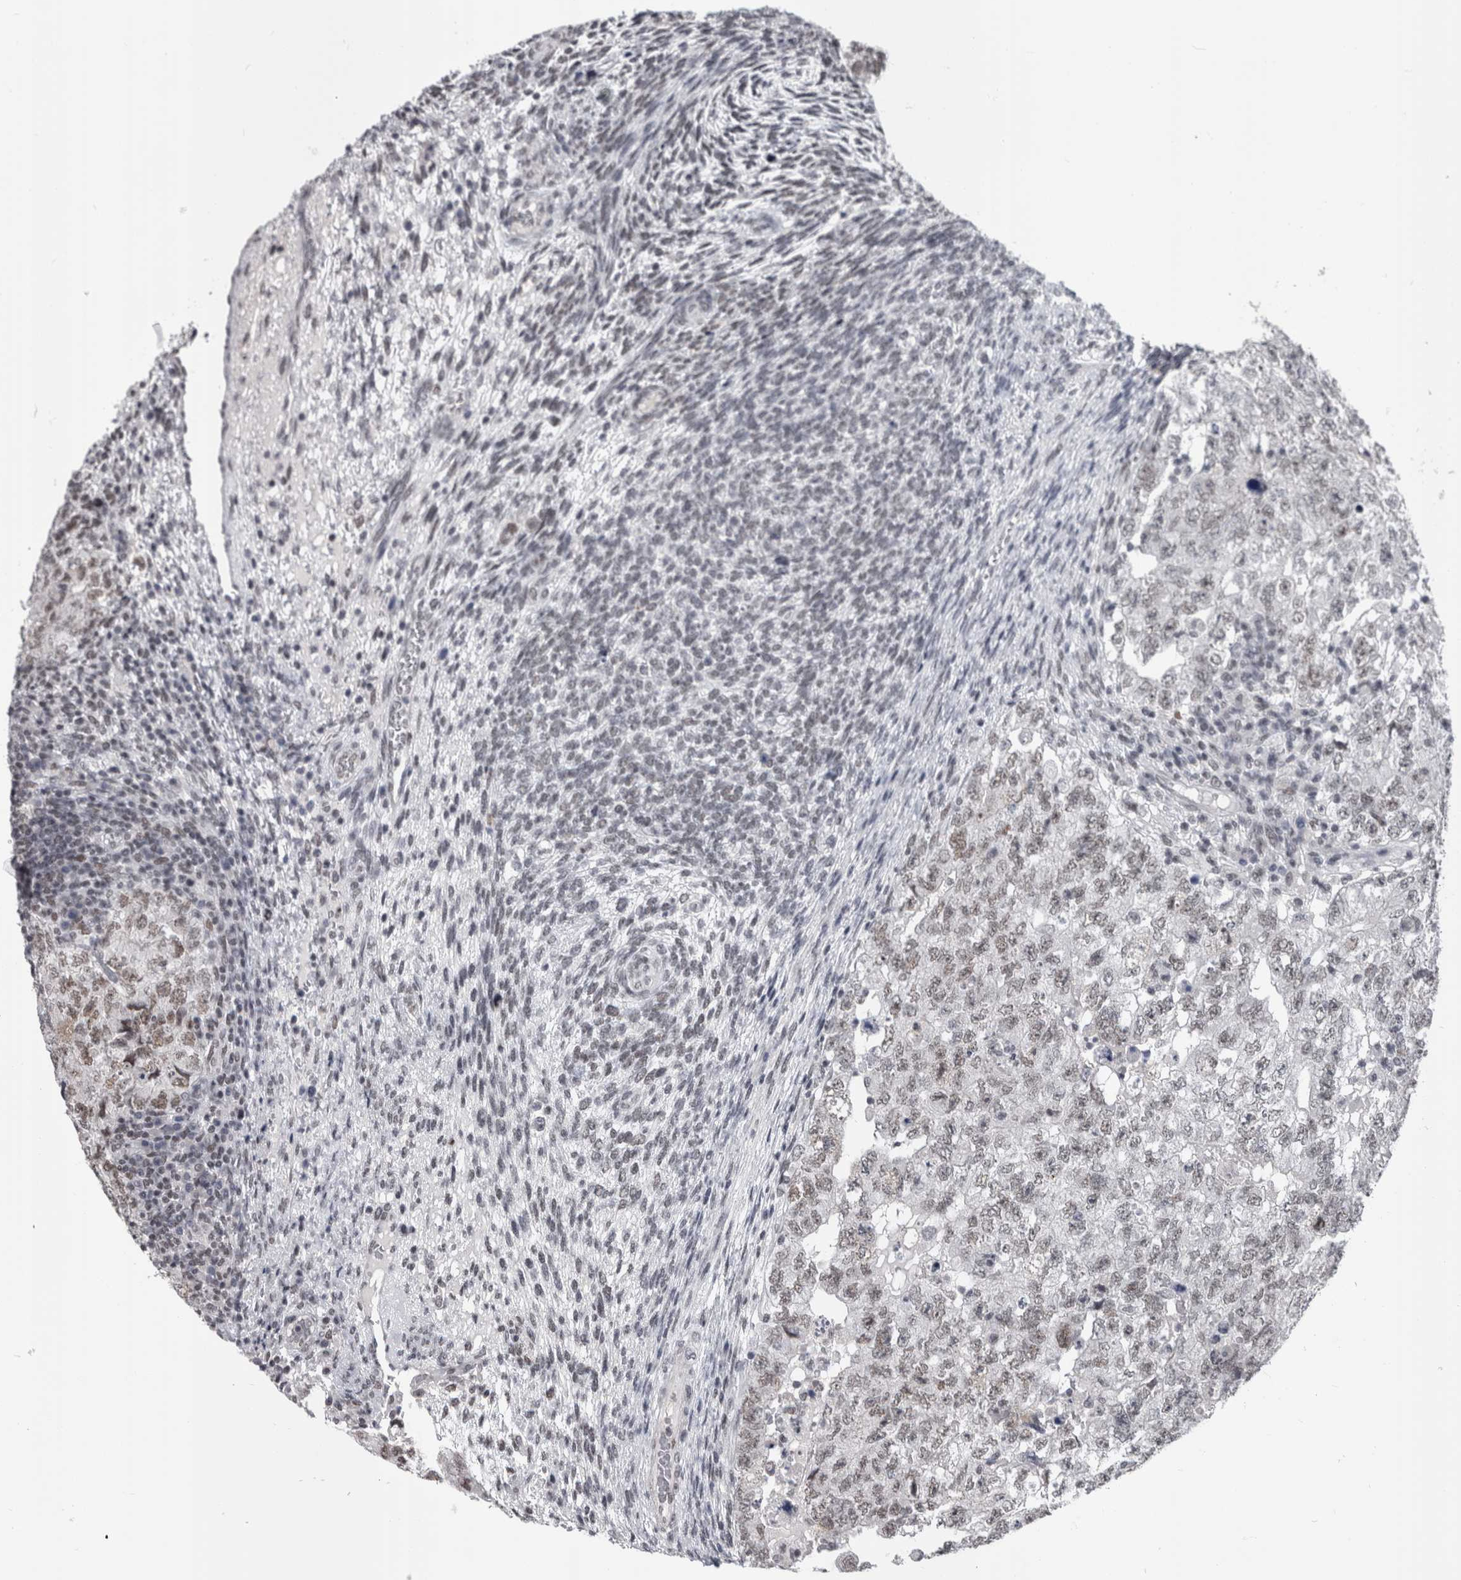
{"staining": {"intensity": "weak", "quantity": "25%-75%", "location": "nuclear"}, "tissue": "testis cancer", "cell_type": "Tumor cells", "image_type": "cancer", "snomed": [{"axis": "morphology", "description": "Carcinoma, Embryonal, NOS"}, {"axis": "topography", "description": "Testis"}], "caption": "A low amount of weak nuclear positivity is appreciated in approximately 25%-75% of tumor cells in embryonal carcinoma (testis) tissue.", "gene": "ARID4B", "patient": {"sex": "male", "age": 36}}